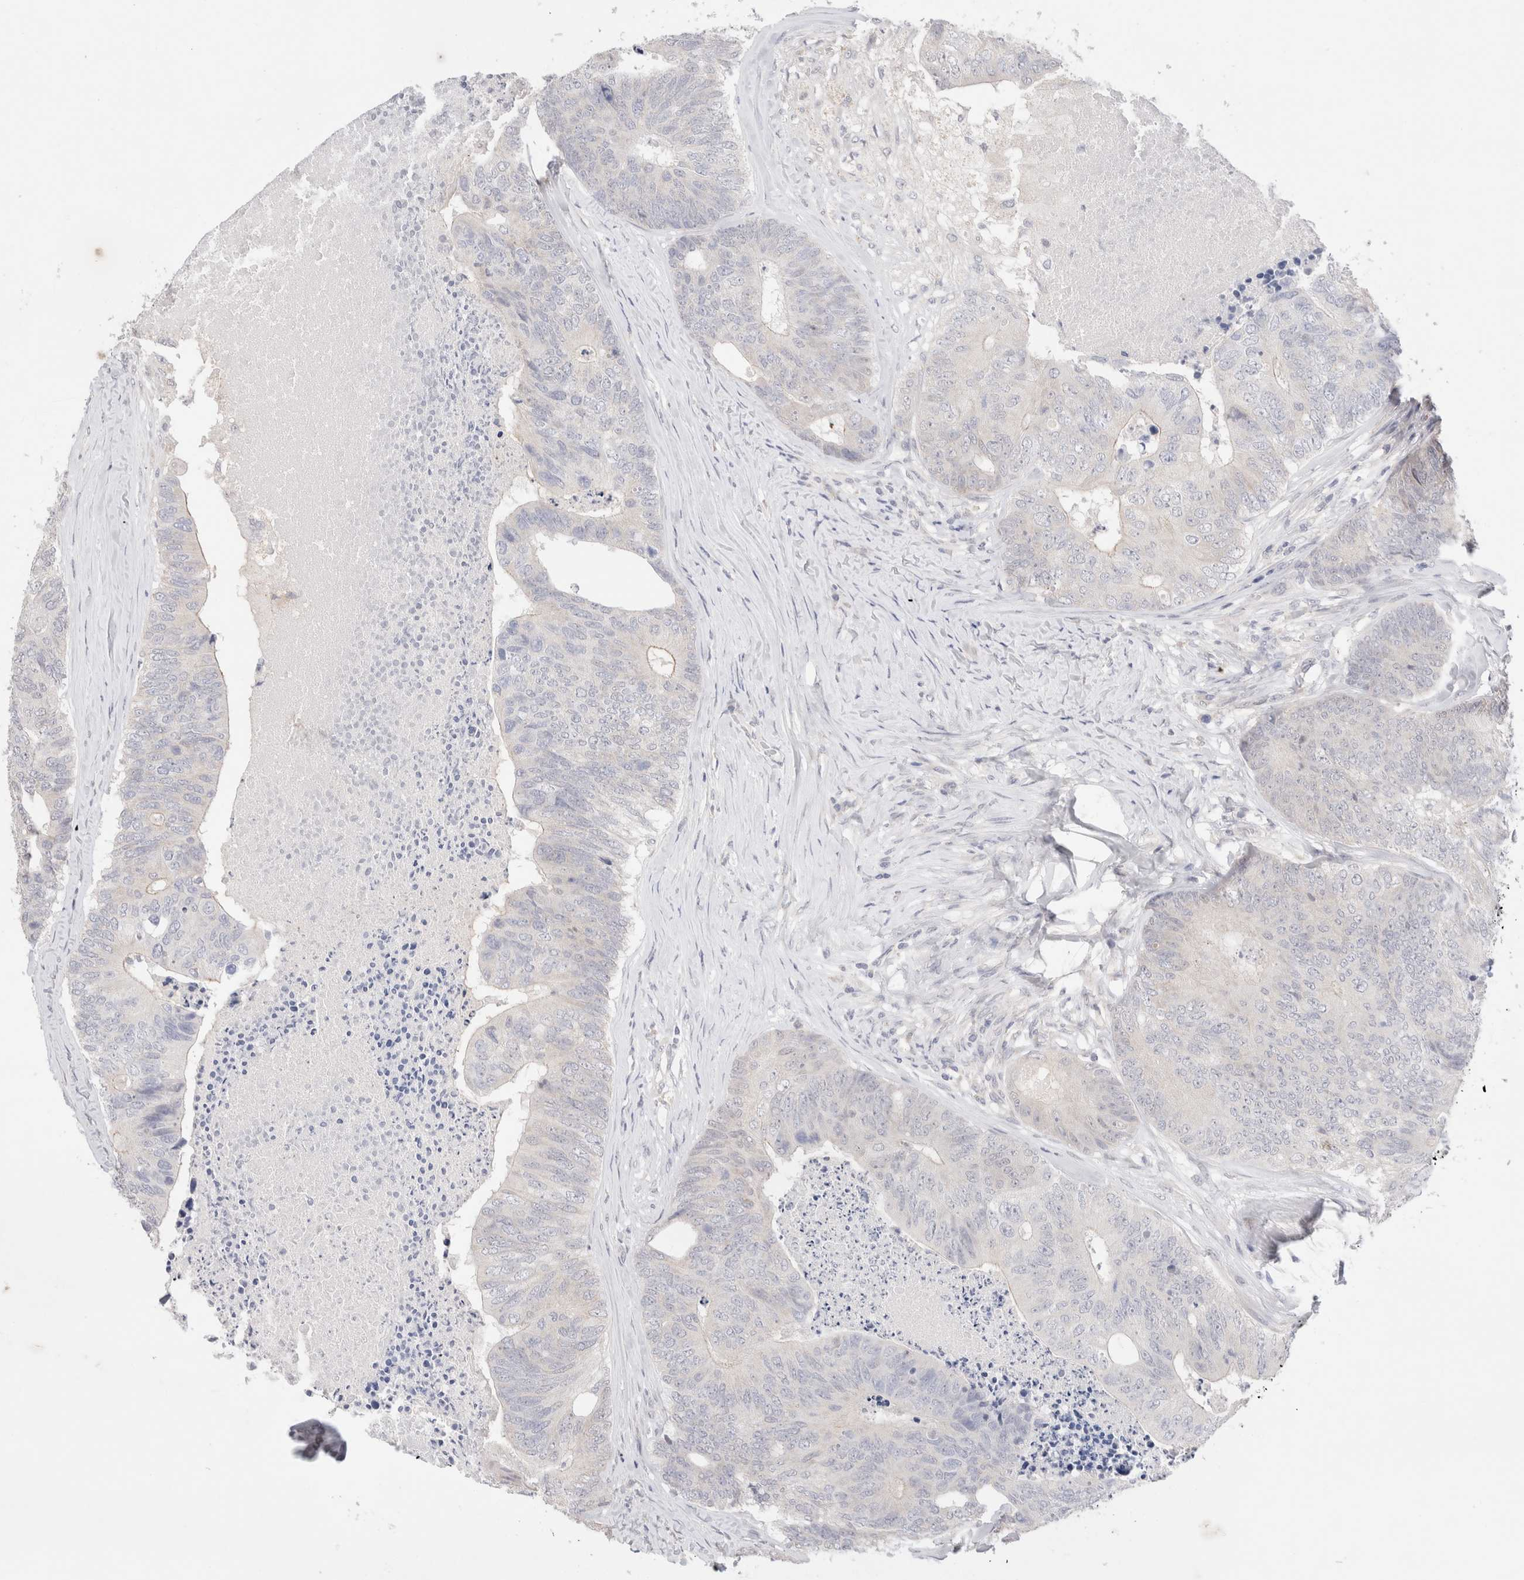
{"staining": {"intensity": "negative", "quantity": "none", "location": "none"}, "tissue": "colorectal cancer", "cell_type": "Tumor cells", "image_type": "cancer", "snomed": [{"axis": "morphology", "description": "Adenocarcinoma, NOS"}, {"axis": "topography", "description": "Colon"}], "caption": "DAB (3,3'-diaminobenzidine) immunohistochemical staining of colorectal cancer (adenocarcinoma) shows no significant positivity in tumor cells.", "gene": "SPATA20", "patient": {"sex": "female", "age": 67}}